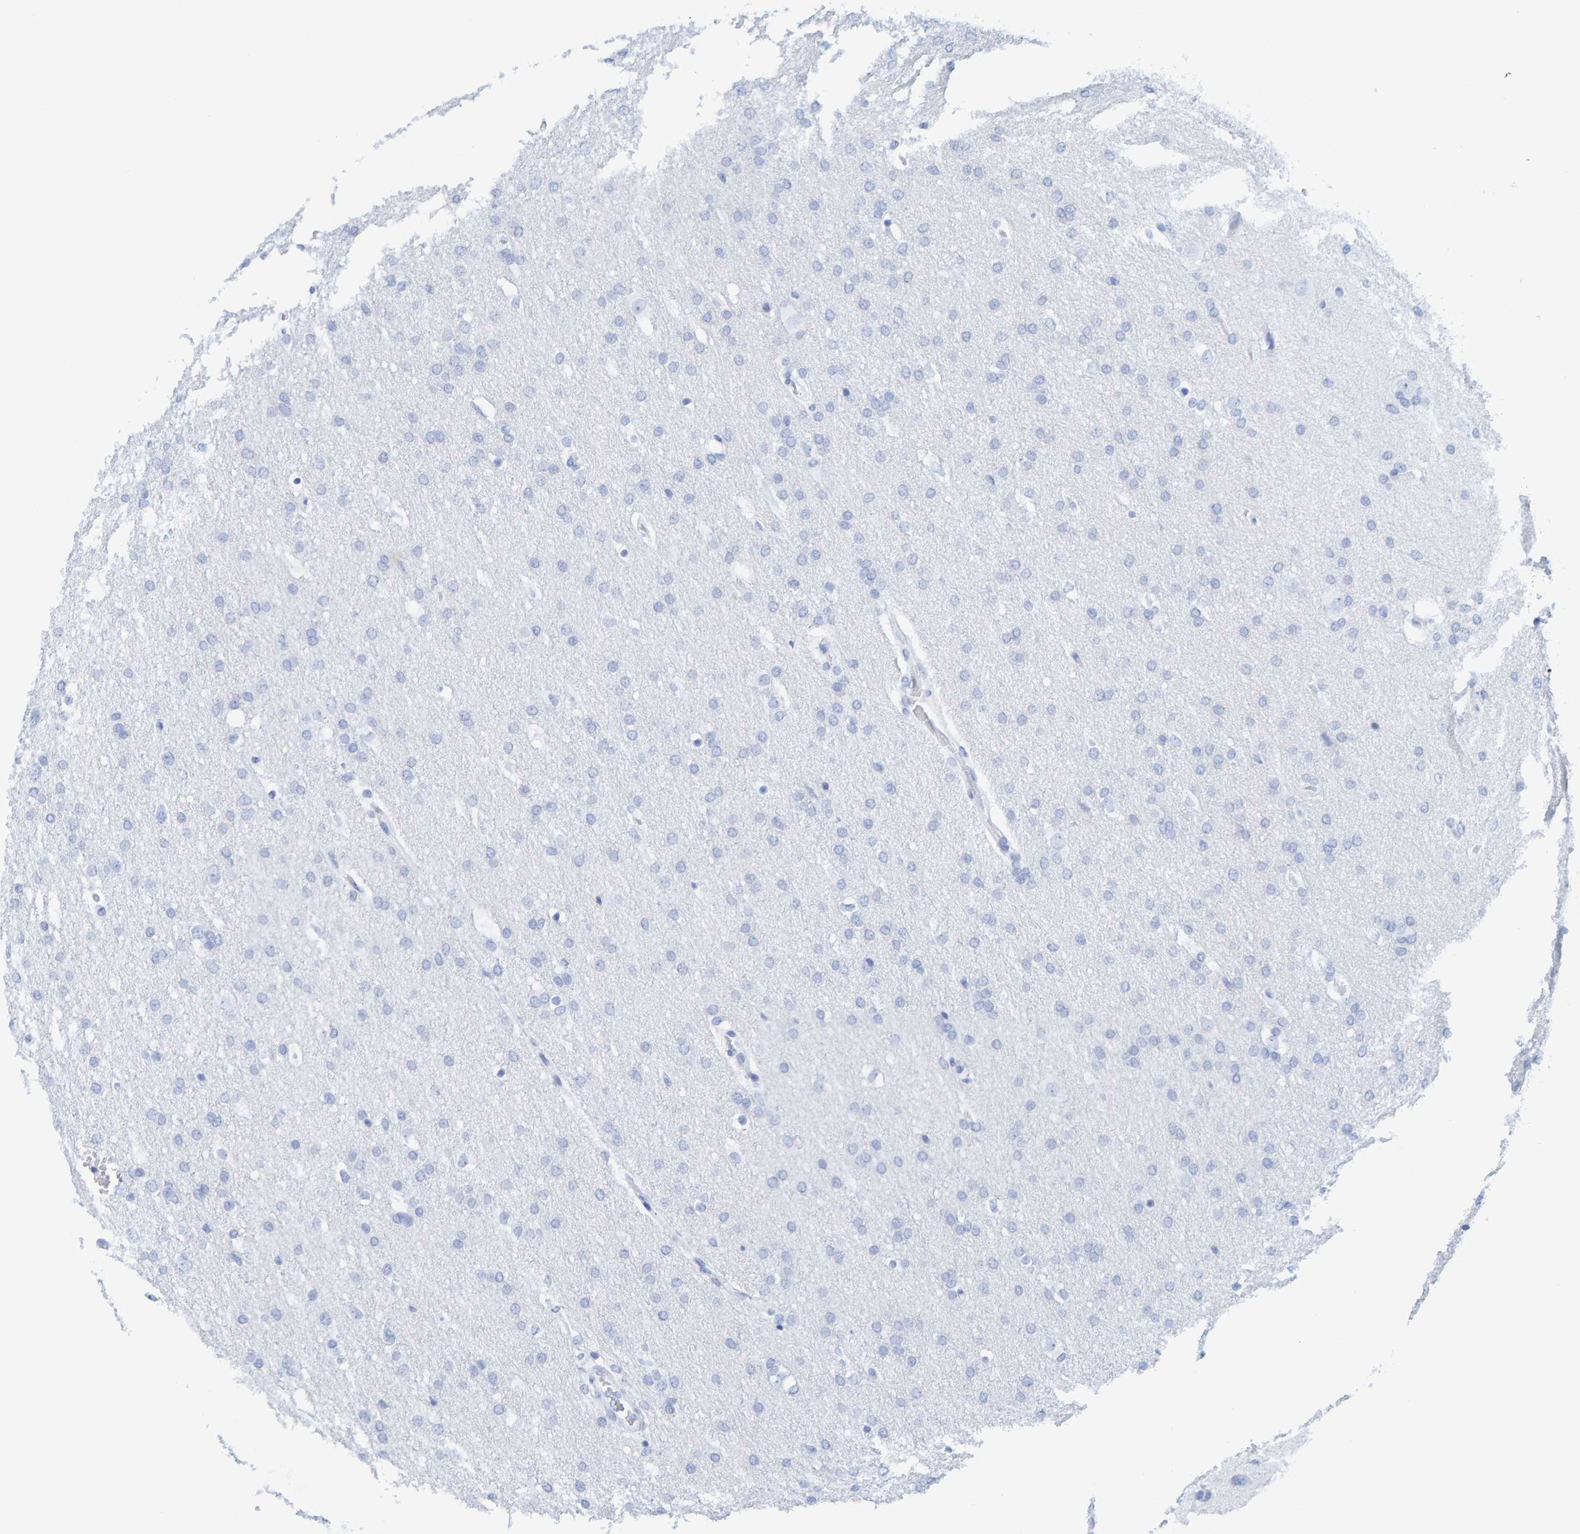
{"staining": {"intensity": "negative", "quantity": "none", "location": "none"}, "tissue": "glioma", "cell_type": "Tumor cells", "image_type": "cancer", "snomed": [{"axis": "morphology", "description": "Glioma, malignant, Low grade"}, {"axis": "topography", "description": "Brain"}], "caption": "Photomicrograph shows no protein expression in tumor cells of glioma tissue.", "gene": "SFTPC", "patient": {"sex": "female", "age": 37}}